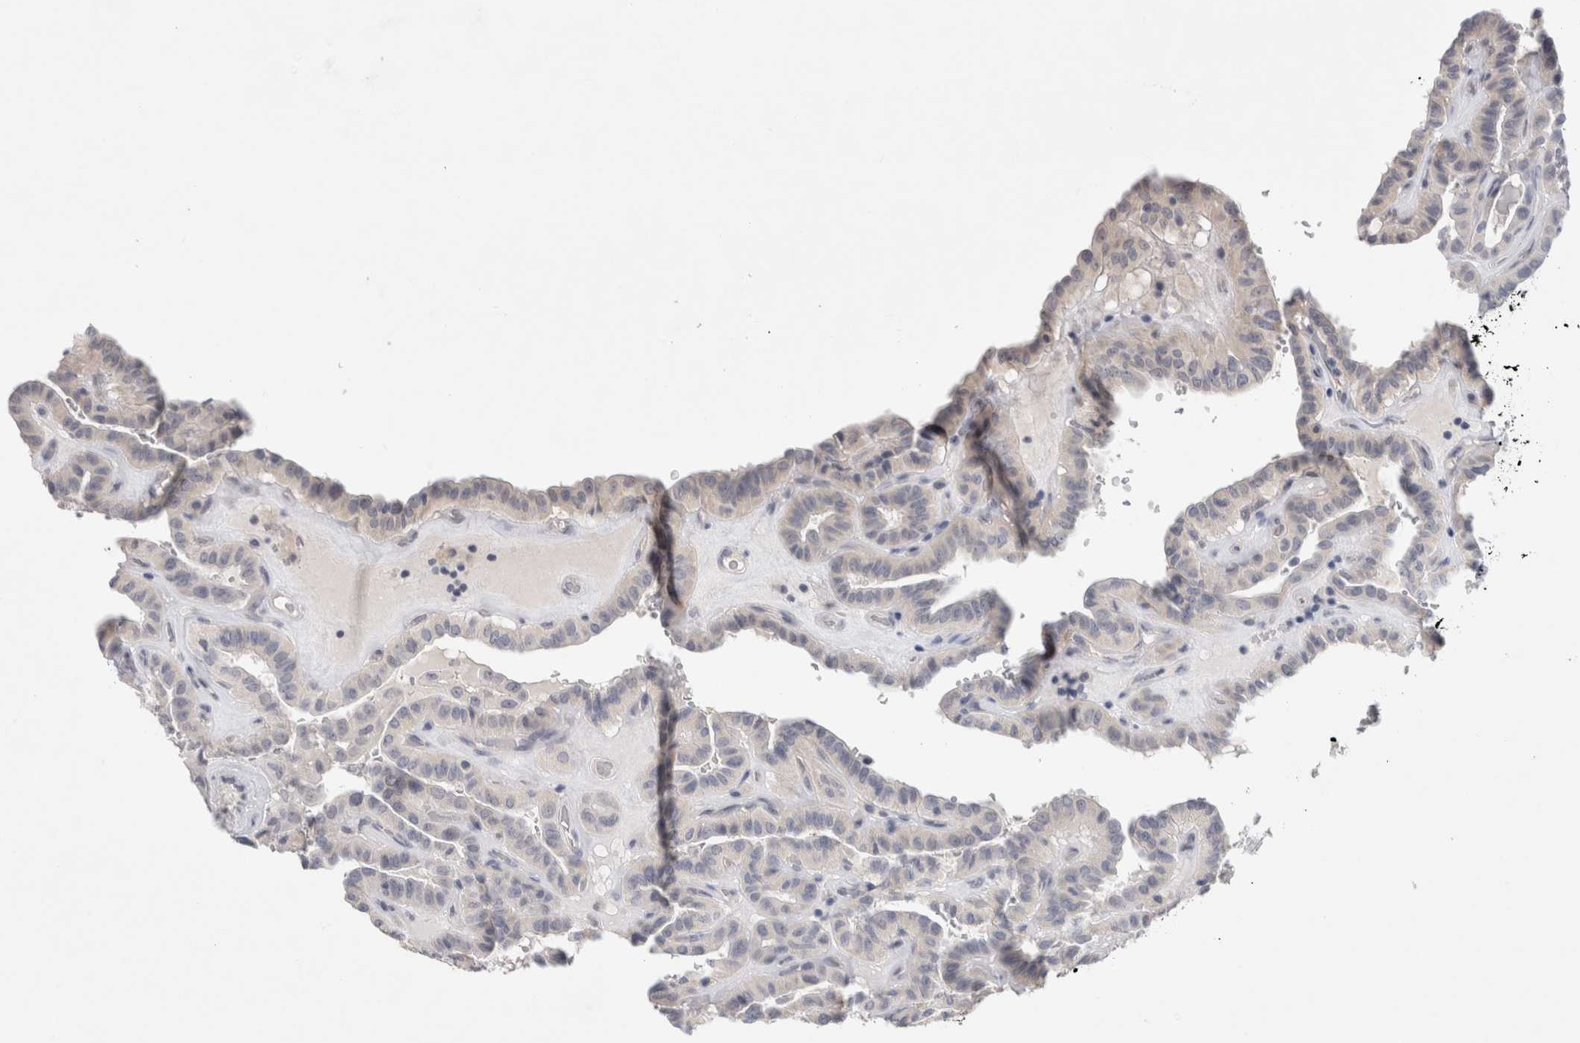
{"staining": {"intensity": "negative", "quantity": "none", "location": "none"}, "tissue": "thyroid cancer", "cell_type": "Tumor cells", "image_type": "cancer", "snomed": [{"axis": "morphology", "description": "Papillary adenocarcinoma, NOS"}, {"axis": "topography", "description": "Thyroid gland"}], "caption": "The immunohistochemistry (IHC) histopathology image has no significant staining in tumor cells of thyroid papillary adenocarcinoma tissue. (Brightfield microscopy of DAB (3,3'-diaminobenzidine) immunohistochemistry (IHC) at high magnification).", "gene": "TONSL", "patient": {"sex": "male", "age": 77}}